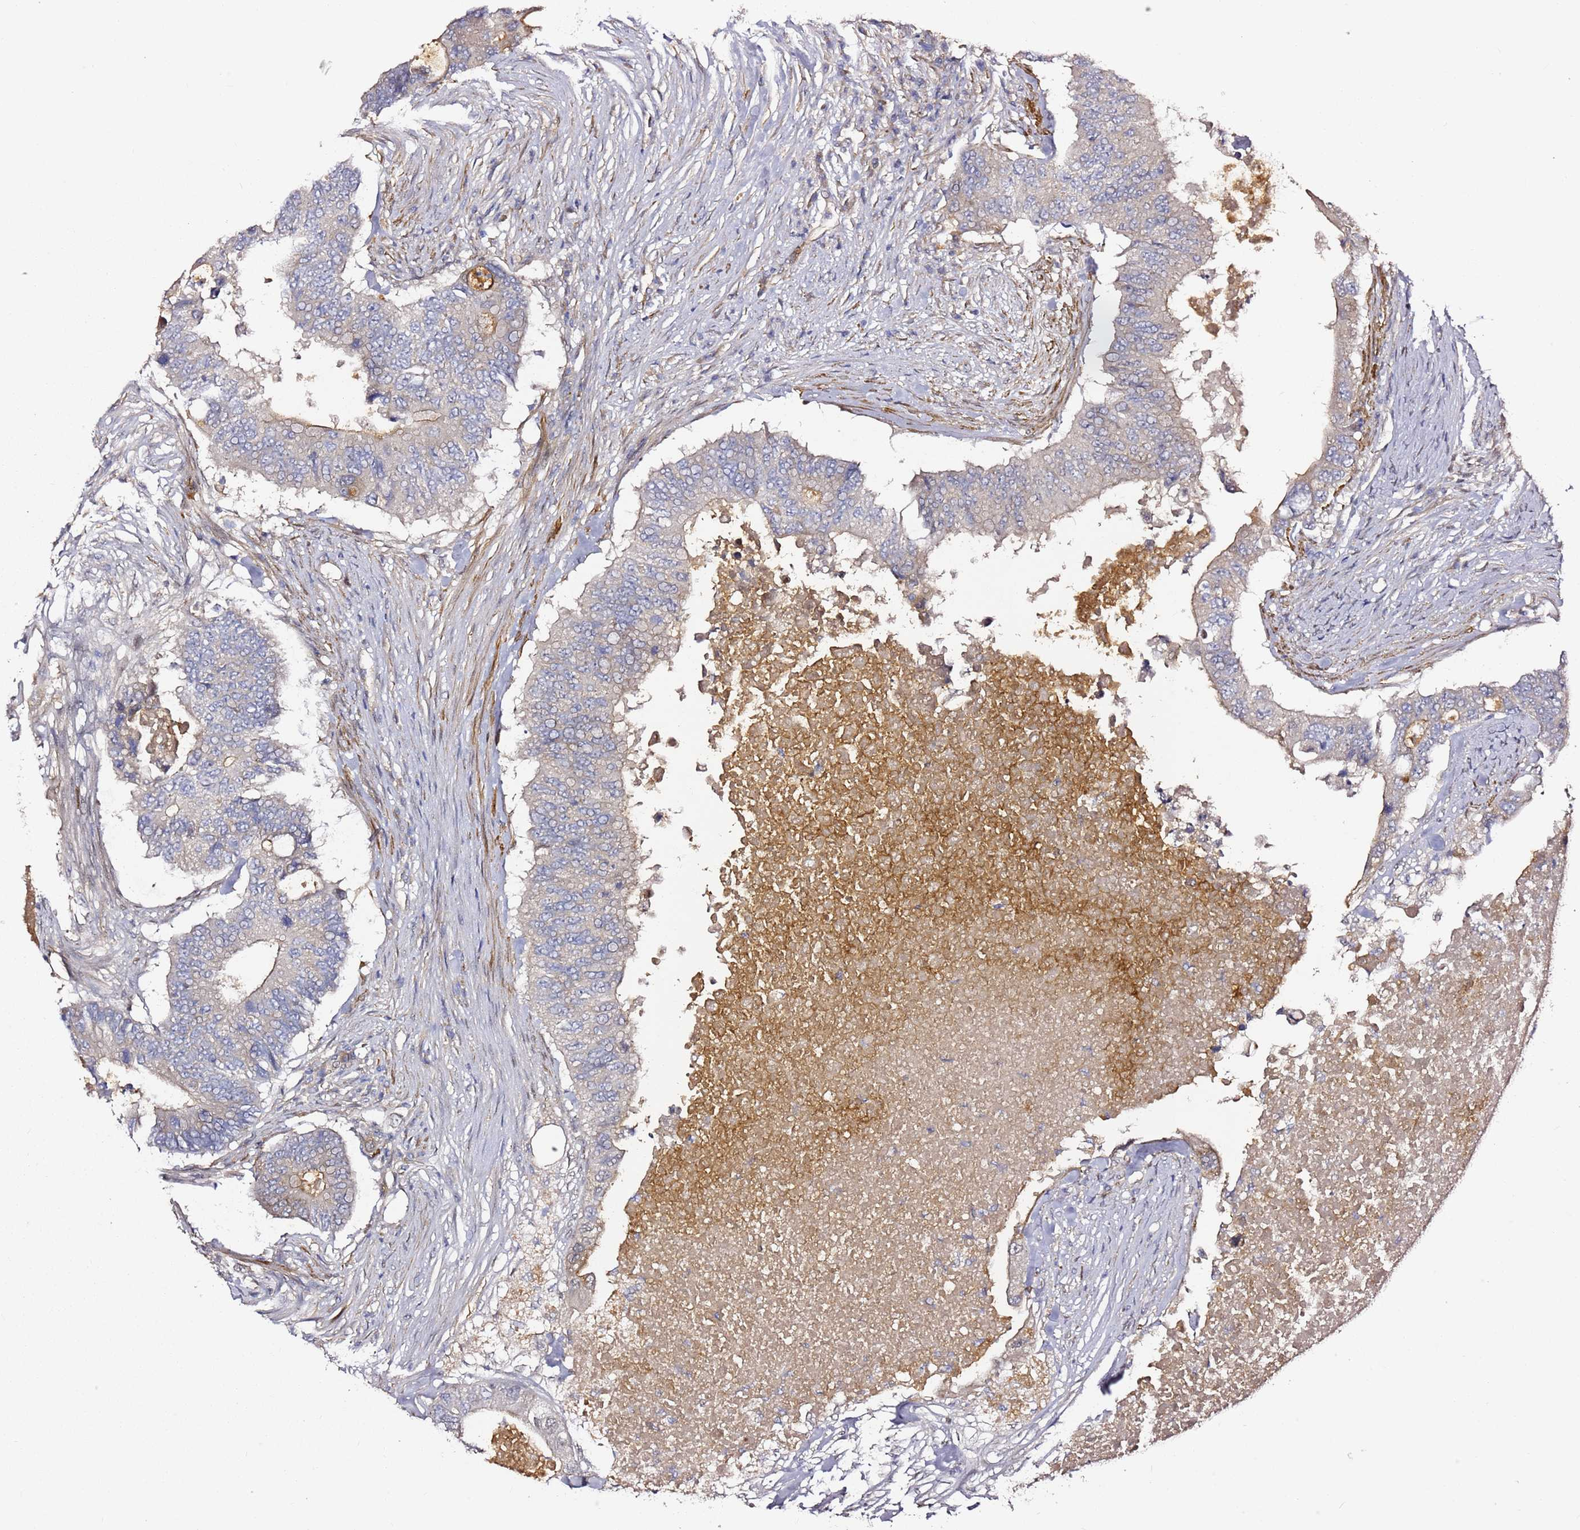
{"staining": {"intensity": "weak", "quantity": "<25%", "location": "cytoplasmic/membranous"}, "tissue": "colorectal cancer", "cell_type": "Tumor cells", "image_type": "cancer", "snomed": [{"axis": "morphology", "description": "Adenocarcinoma, NOS"}, {"axis": "topography", "description": "Colon"}], "caption": "This micrograph is of adenocarcinoma (colorectal) stained with IHC to label a protein in brown with the nuclei are counter-stained blue. There is no expression in tumor cells.", "gene": "EPS8L1", "patient": {"sex": "male", "age": 71}}